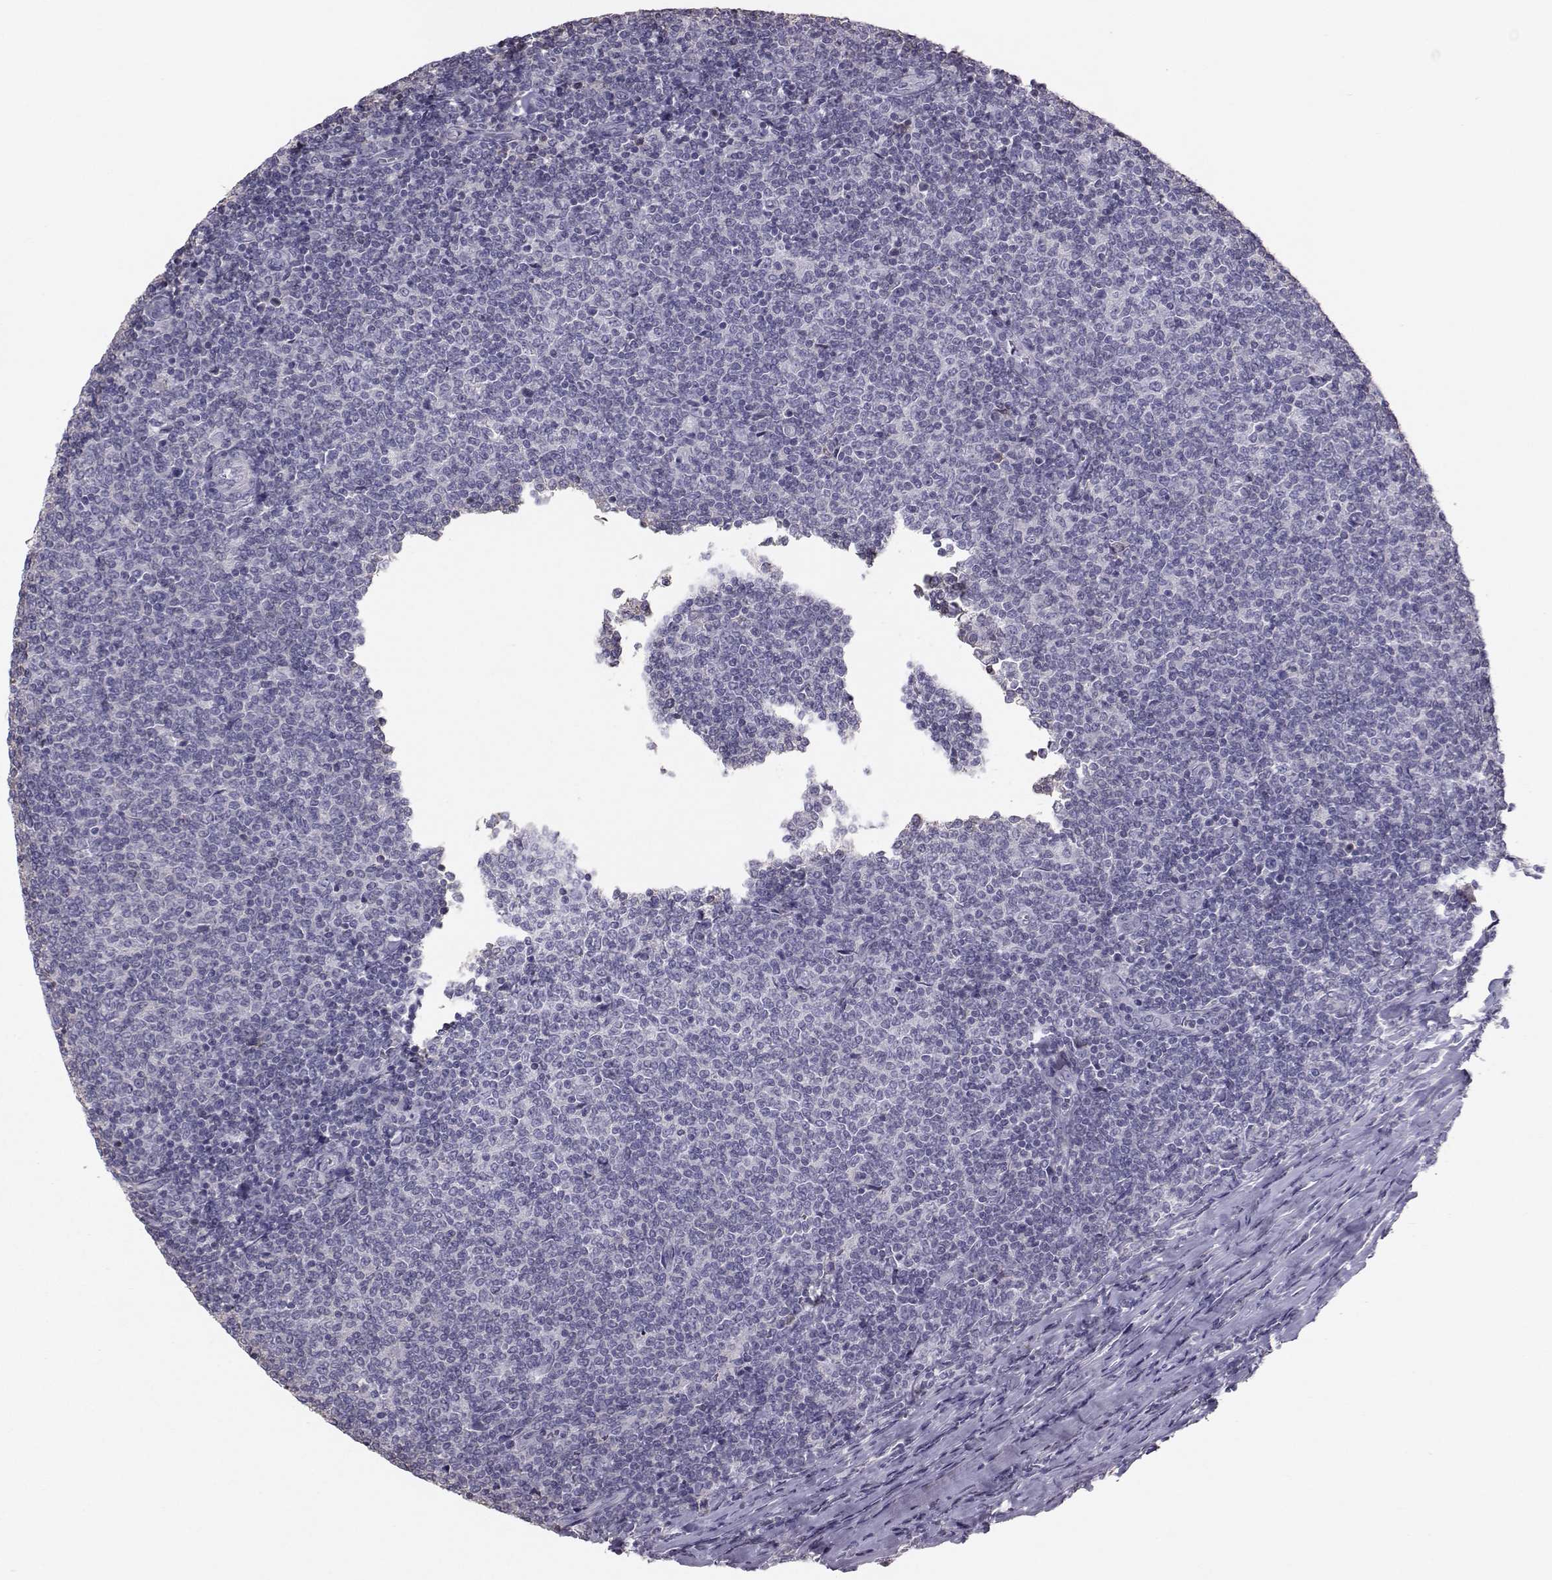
{"staining": {"intensity": "negative", "quantity": "none", "location": "none"}, "tissue": "lymphoma", "cell_type": "Tumor cells", "image_type": "cancer", "snomed": [{"axis": "morphology", "description": "Malignant lymphoma, non-Hodgkin's type, Low grade"}, {"axis": "topography", "description": "Lymph node"}], "caption": "An IHC photomicrograph of malignant lymphoma, non-Hodgkin's type (low-grade) is shown. There is no staining in tumor cells of malignant lymphoma, non-Hodgkin's type (low-grade).", "gene": "GARIN3", "patient": {"sex": "male", "age": 52}}